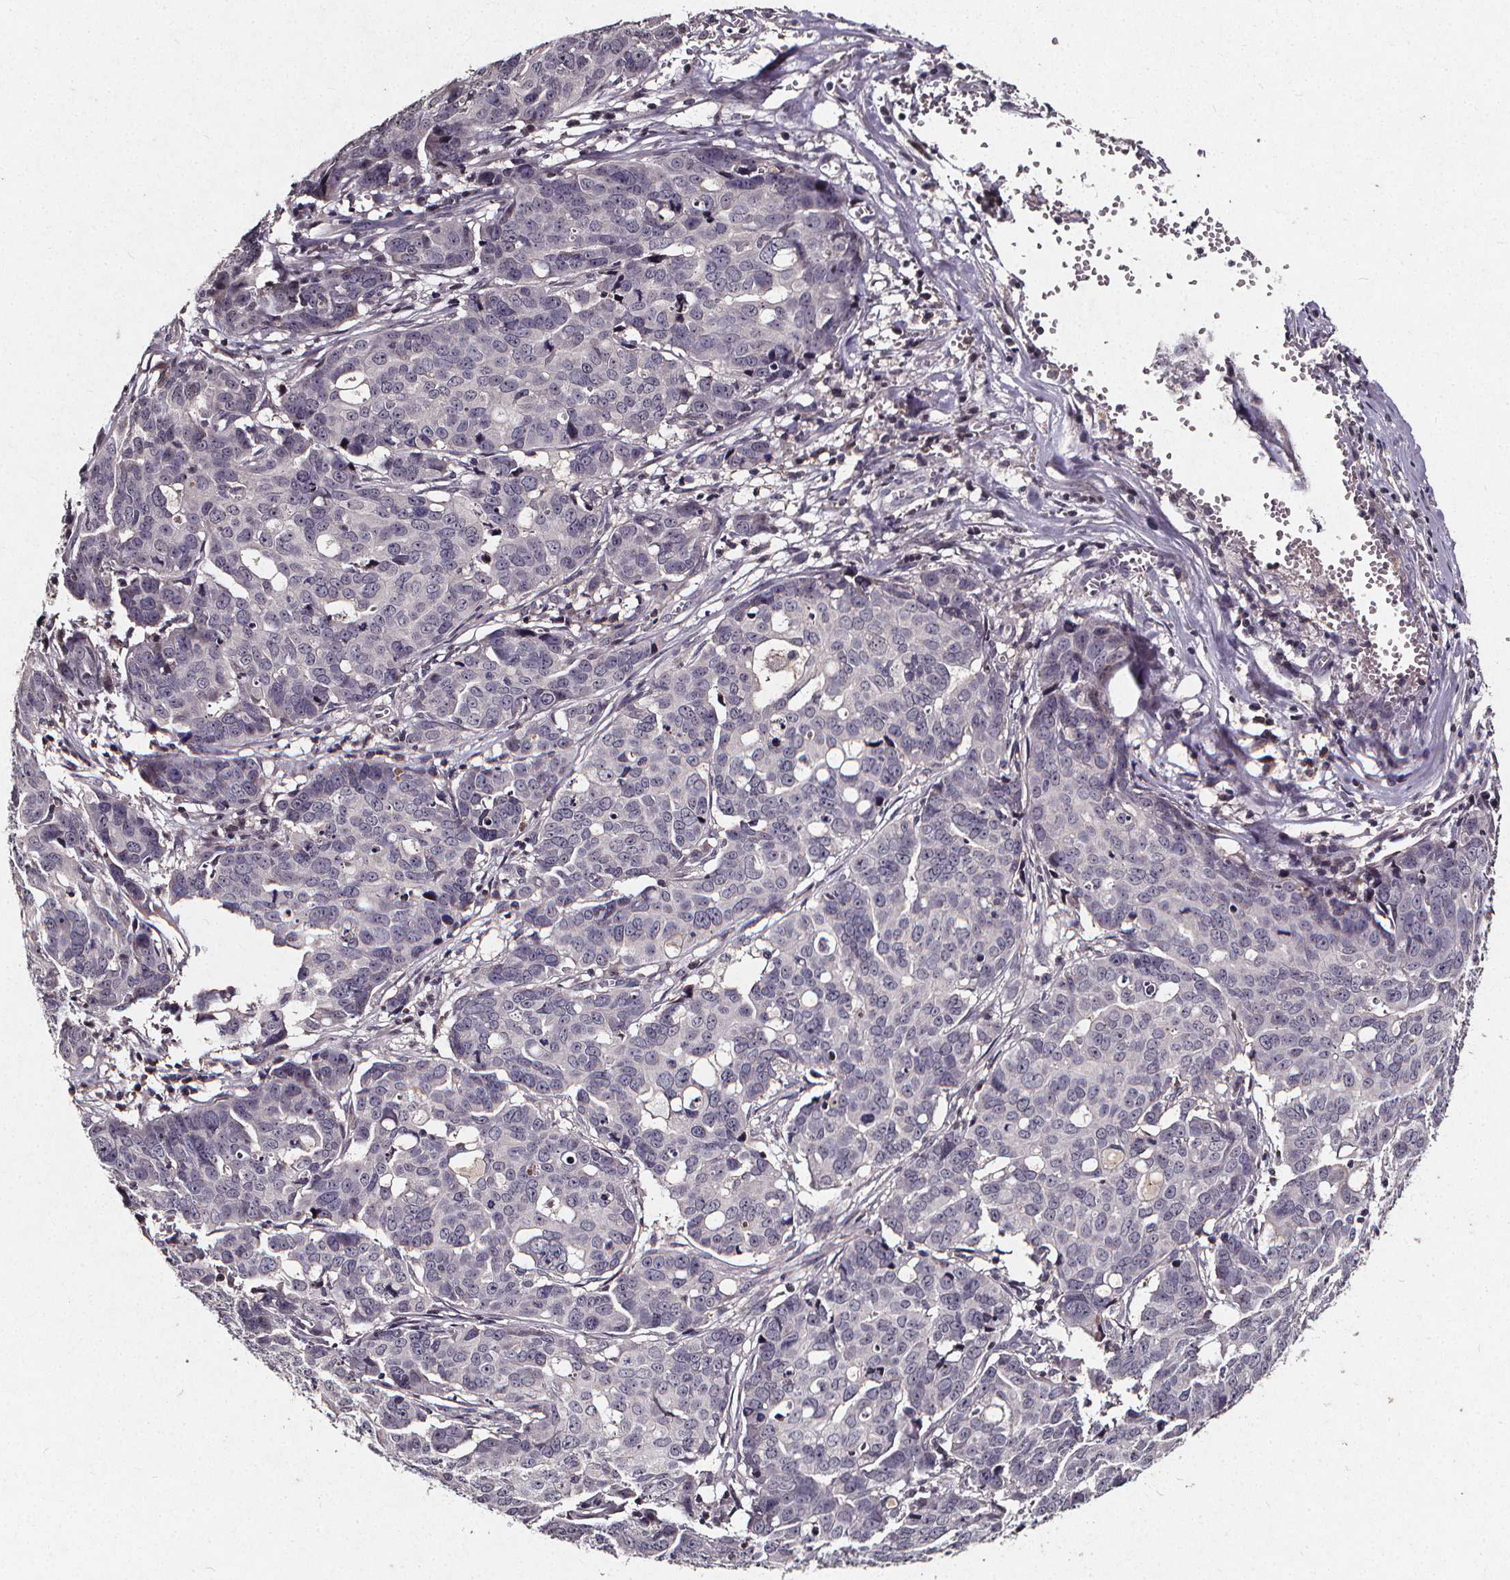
{"staining": {"intensity": "negative", "quantity": "none", "location": "none"}, "tissue": "ovarian cancer", "cell_type": "Tumor cells", "image_type": "cancer", "snomed": [{"axis": "morphology", "description": "Carcinoma, endometroid"}, {"axis": "topography", "description": "Ovary"}], "caption": "This image is of ovarian cancer stained with immunohistochemistry to label a protein in brown with the nuclei are counter-stained blue. There is no expression in tumor cells.", "gene": "SPAG8", "patient": {"sex": "female", "age": 78}}